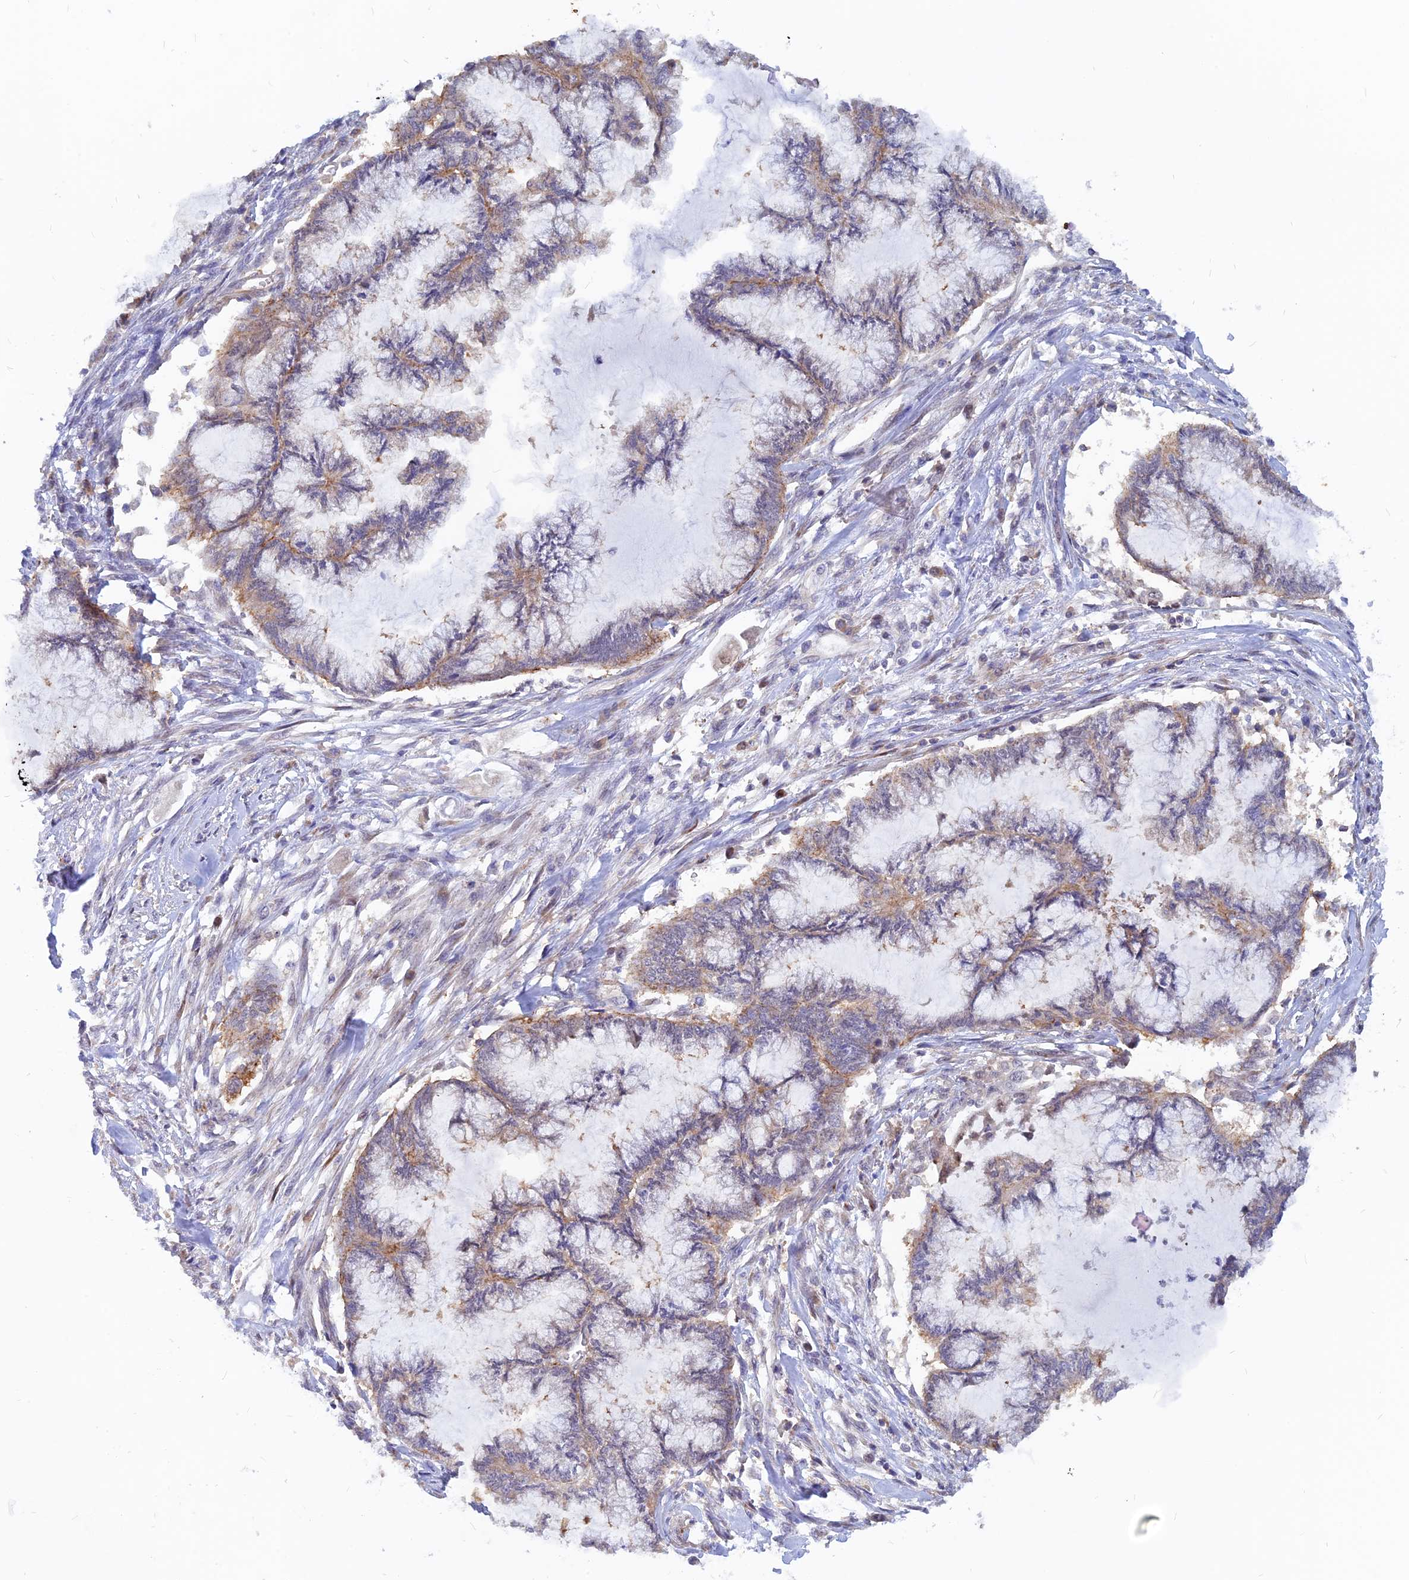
{"staining": {"intensity": "weak", "quantity": "<25%", "location": "cytoplasmic/membranous"}, "tissue": "endometrial cancer", "cell_type": "Tumor cells", "image_type": "cancer", "snomed": [{"axis": "morphology", "description": "Adenocarcinoma, NOS"}, {"axis": "topography", "description": "Endometrium"}], "caption": "The micrograph shows no significant positivity in tumor cells of endometrial cancer.", "gene": "DNAJC16", "patient": {"sex": "female", "age": 86}}